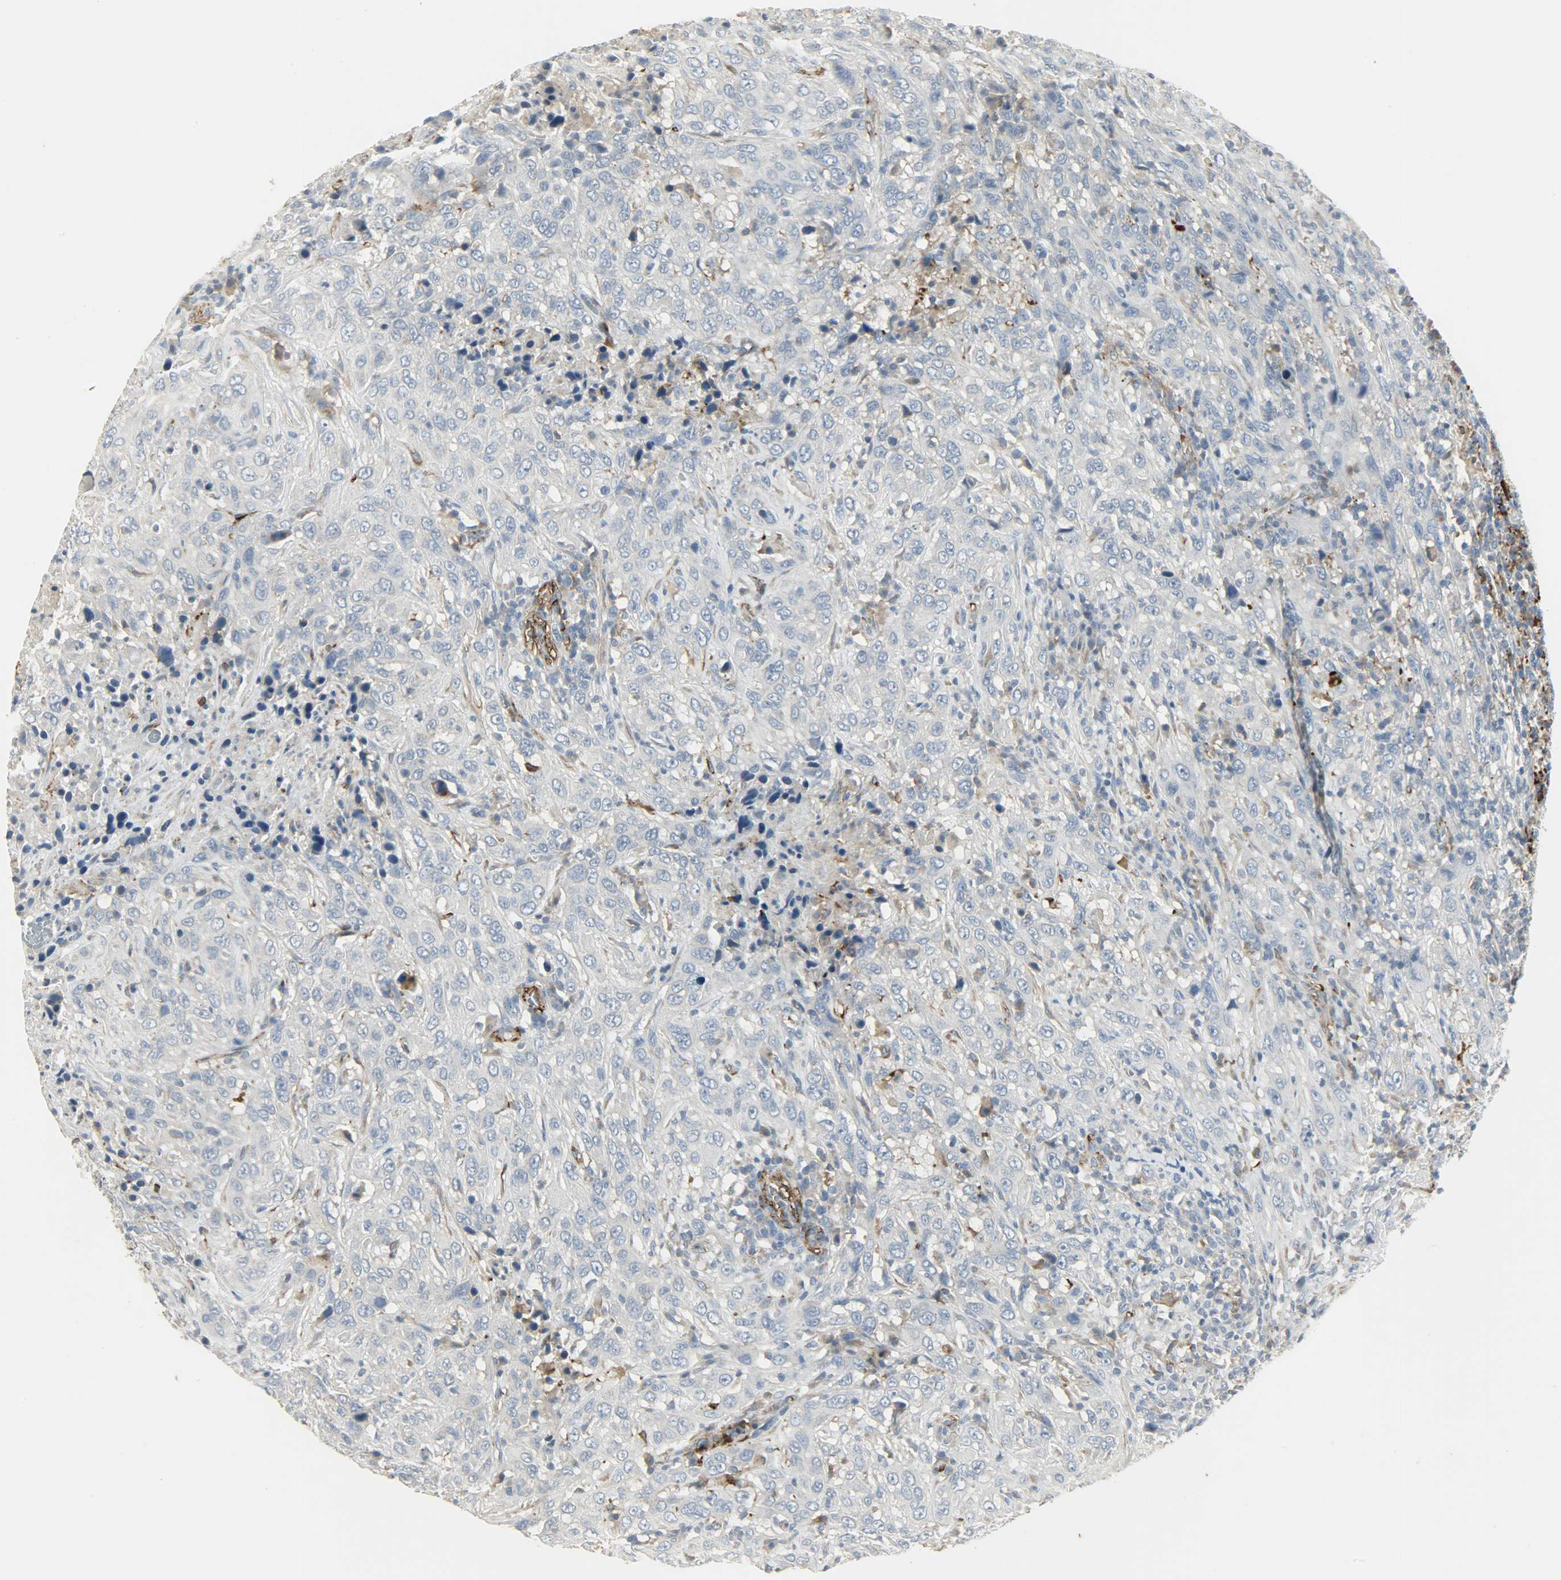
{"staining": {"intensity": "negative", "quantity": "none", "location": "none"}, "tissue": "urothelial cancer", "cell_type": "Tumor cells", "image_type": "cancer", "snomed": [{"axis": "morphology", "description": "Urothelial carcinoma, High grade"}, {"axis": "topography", "description": "Urinary bladder"}], "caption": "There is no significant expression in tumor cells of urothelial carcinoma (high-grade).", "gene": "ENPEP", "patient": {"sex": "male", "age": 61}}